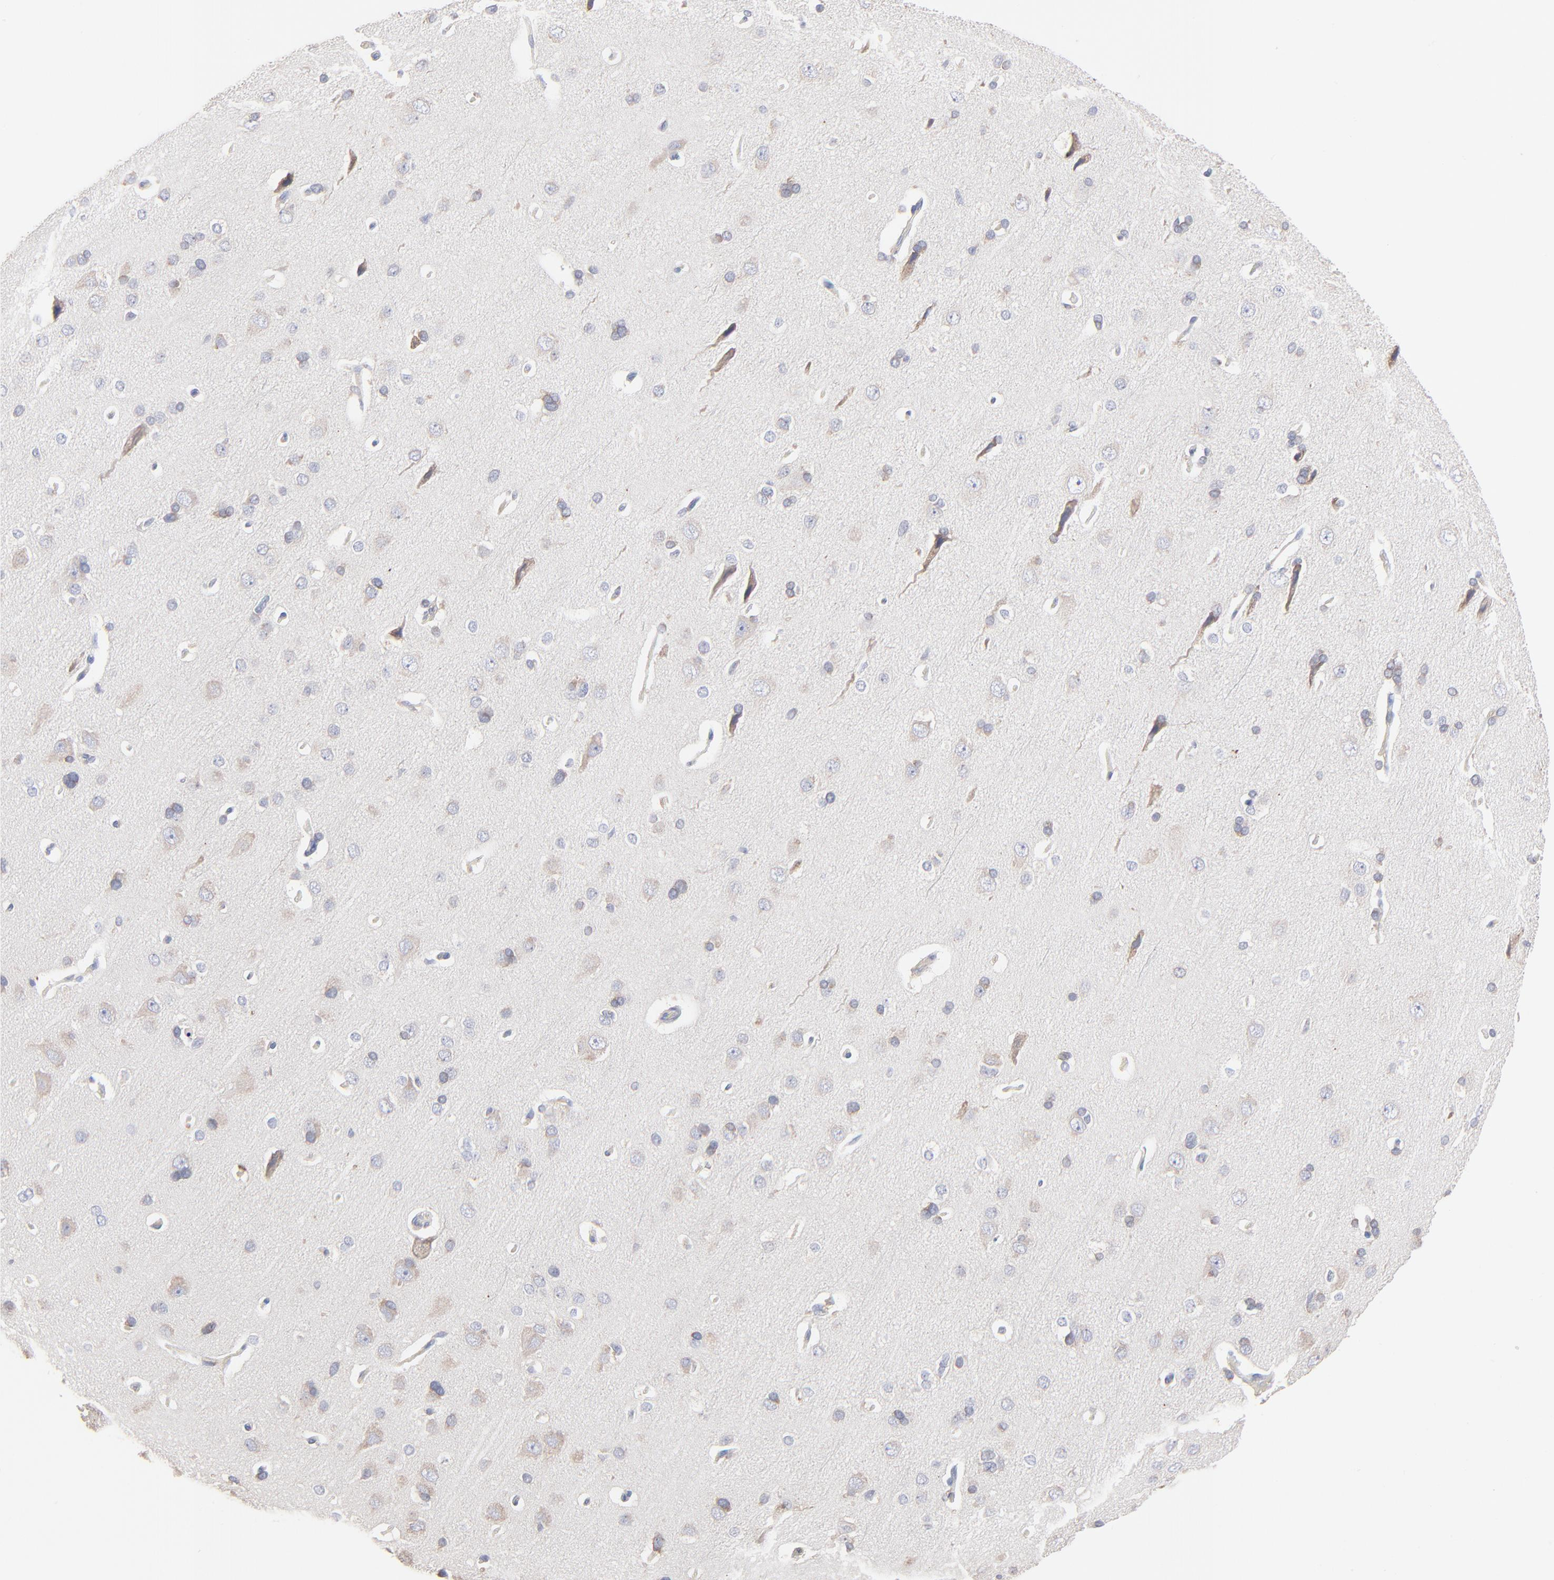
{"staining": {"intensity": "weak", "quantity": "25%-75%", "location": "cytoplasmic/membranous"}, "tissue": "cerebral cortex", "cell_type": "Endothelial cells", "image_type": "normal", "snomed": [{"axis": "morphology", "description": "Normal tissue, NOS"}, {"axis": "topography", "description": "Cerebral cortex"}], "caption": "Weak cytoplasmic/membranous protein positivity is identified in approximately 25%-75% of endothelial cells in cerebral cortex.", "gene": "PPFIBP2", "patient": {"sex": "male", "age": 62}}